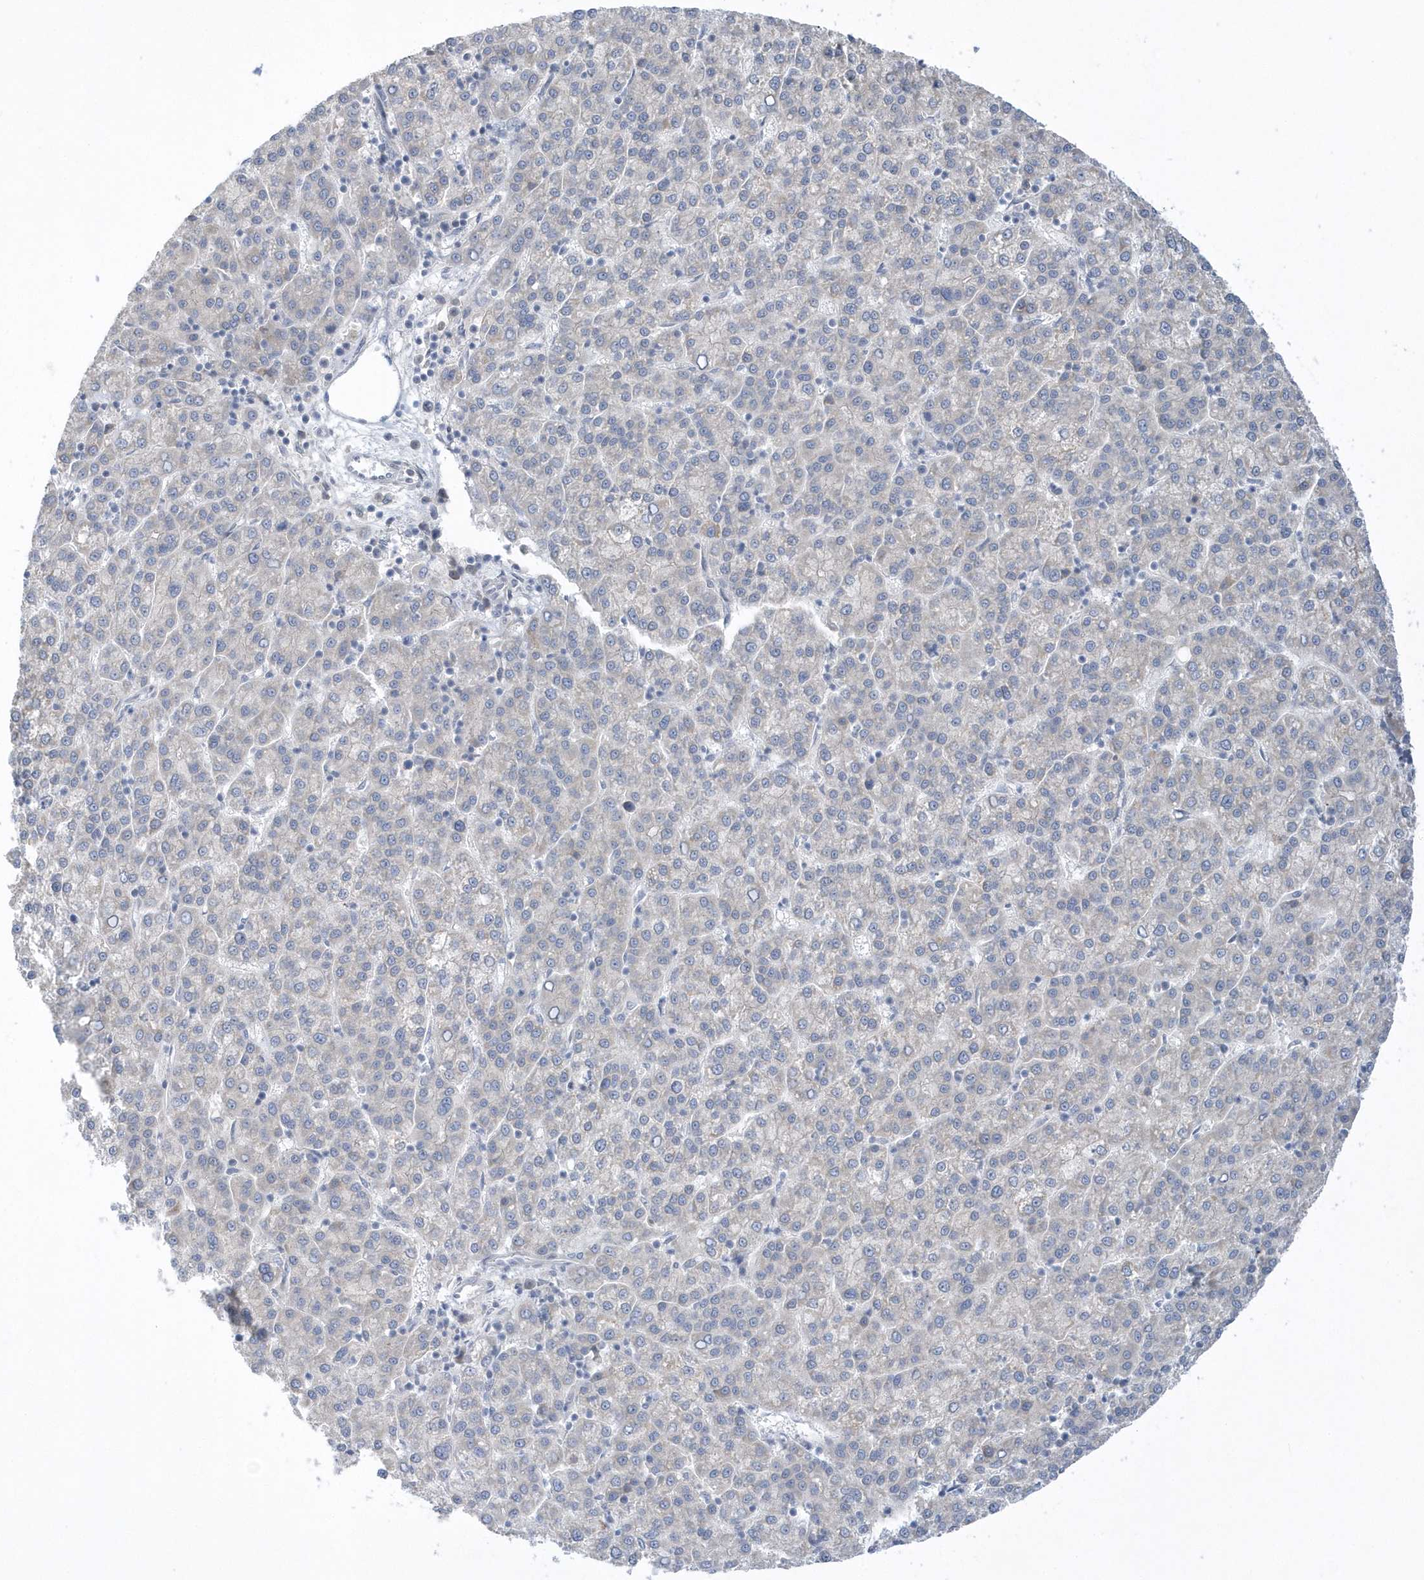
{"staining": {"intensity": "negative", "quantity": "none", "location": "none"}, "tissue": "liver cancer", "cell_type": "Tumor cells", "image_type": "cancer", "snomed": [{"axis": "morphology", "description": "Carcinoma, Hepatocellular, NOS"}, {"axis": "topography", "description": "Liver"}], "caption": "This is an immunohistochemistry (IHC) histopathology image of human liver cancer (hepatocellular carcinoma). There is no staining in tumor cells.", "gene": "ZC3H12D", "patient": {"sex": "female", "age": 58}}